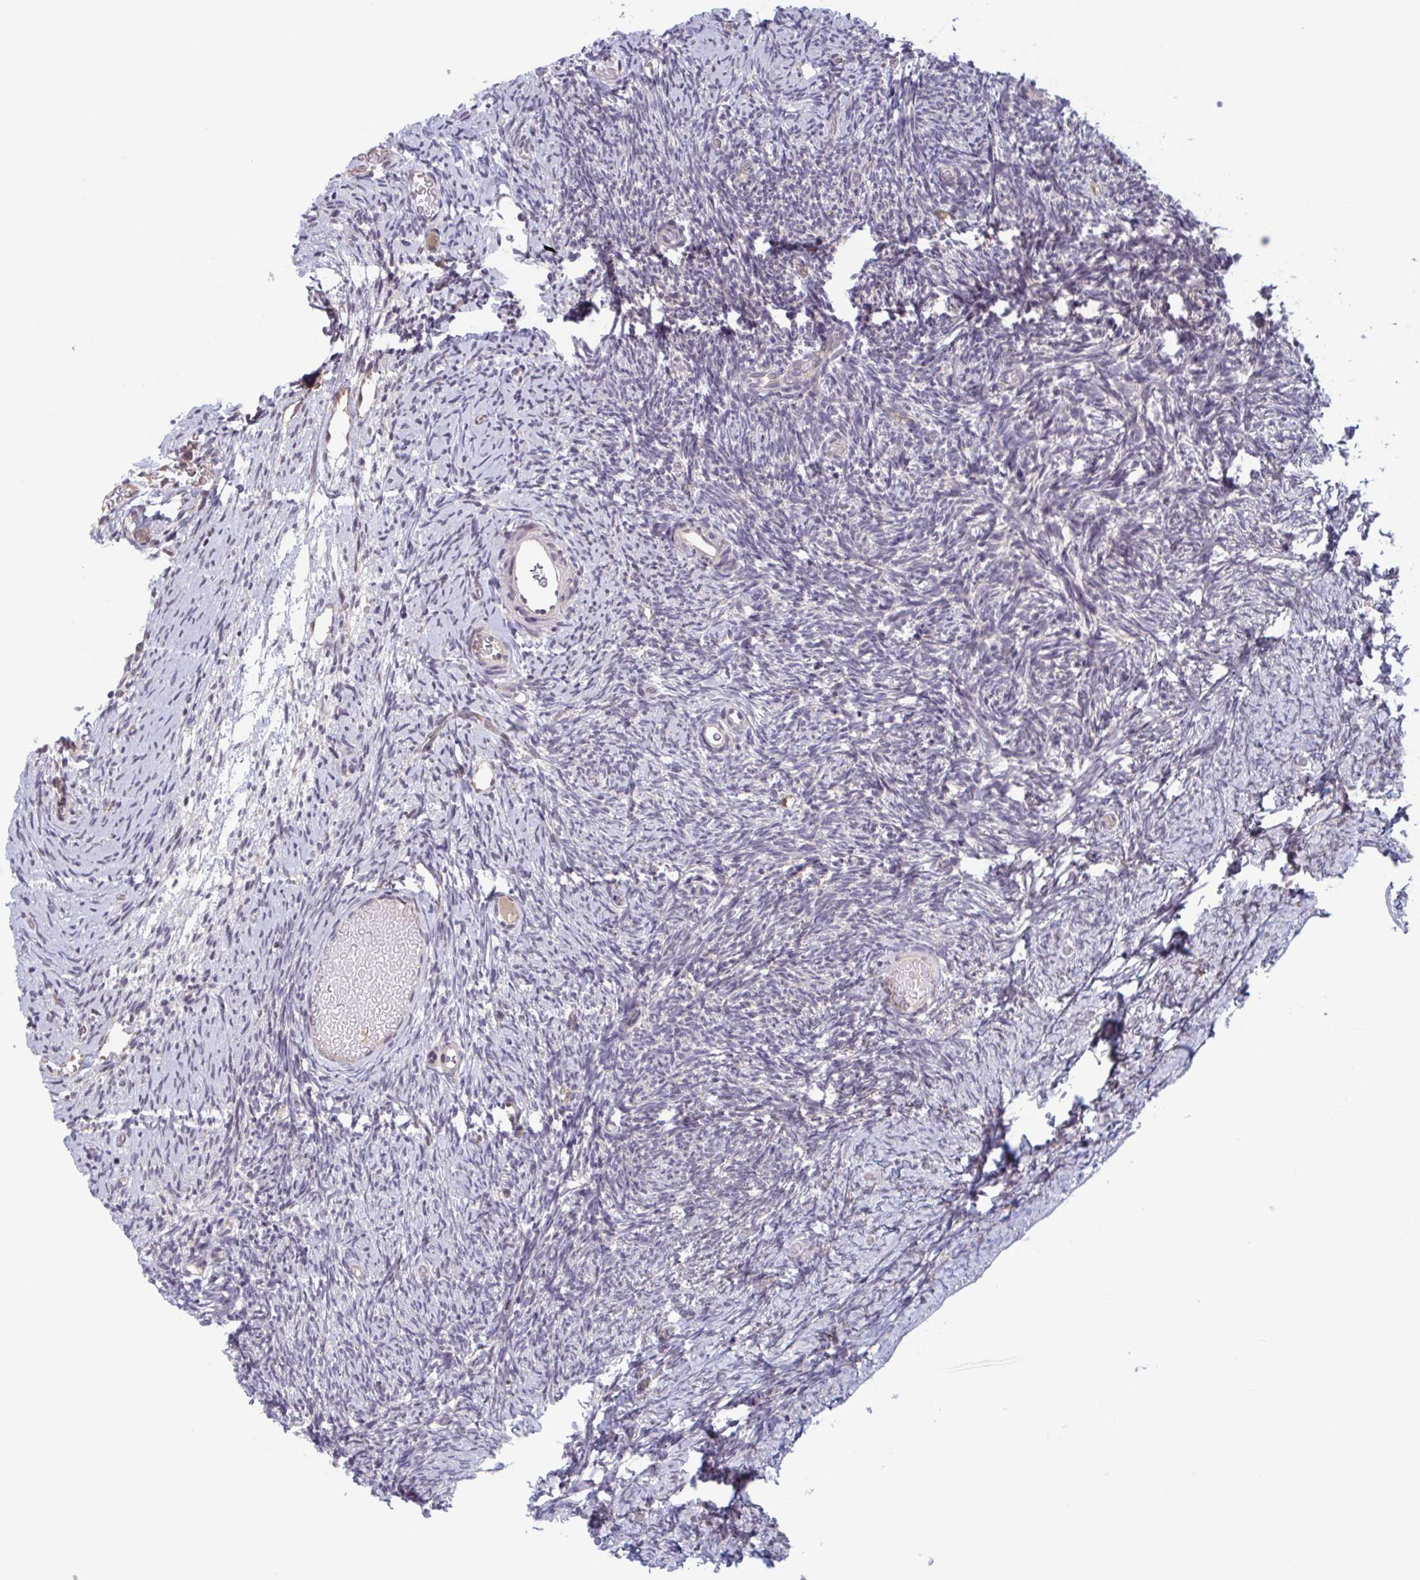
{"staining": {"intensity": "negative", "quantity": "none", "location": "none"}, "tissue": "ovary", "cell_type": "Follicle cells", "image_type": "normal", "snomed": [{"axis": "morphology", "description": "Normal tissue, NOS"}, {"axis": "topography", "description": "Ovary"}], "caption": "There is no significant expression in follicle cells of ovary. Nuclei are stained in blue.", "gene": "RIOK1", "patient": {"sex": "female", "age": 39}}